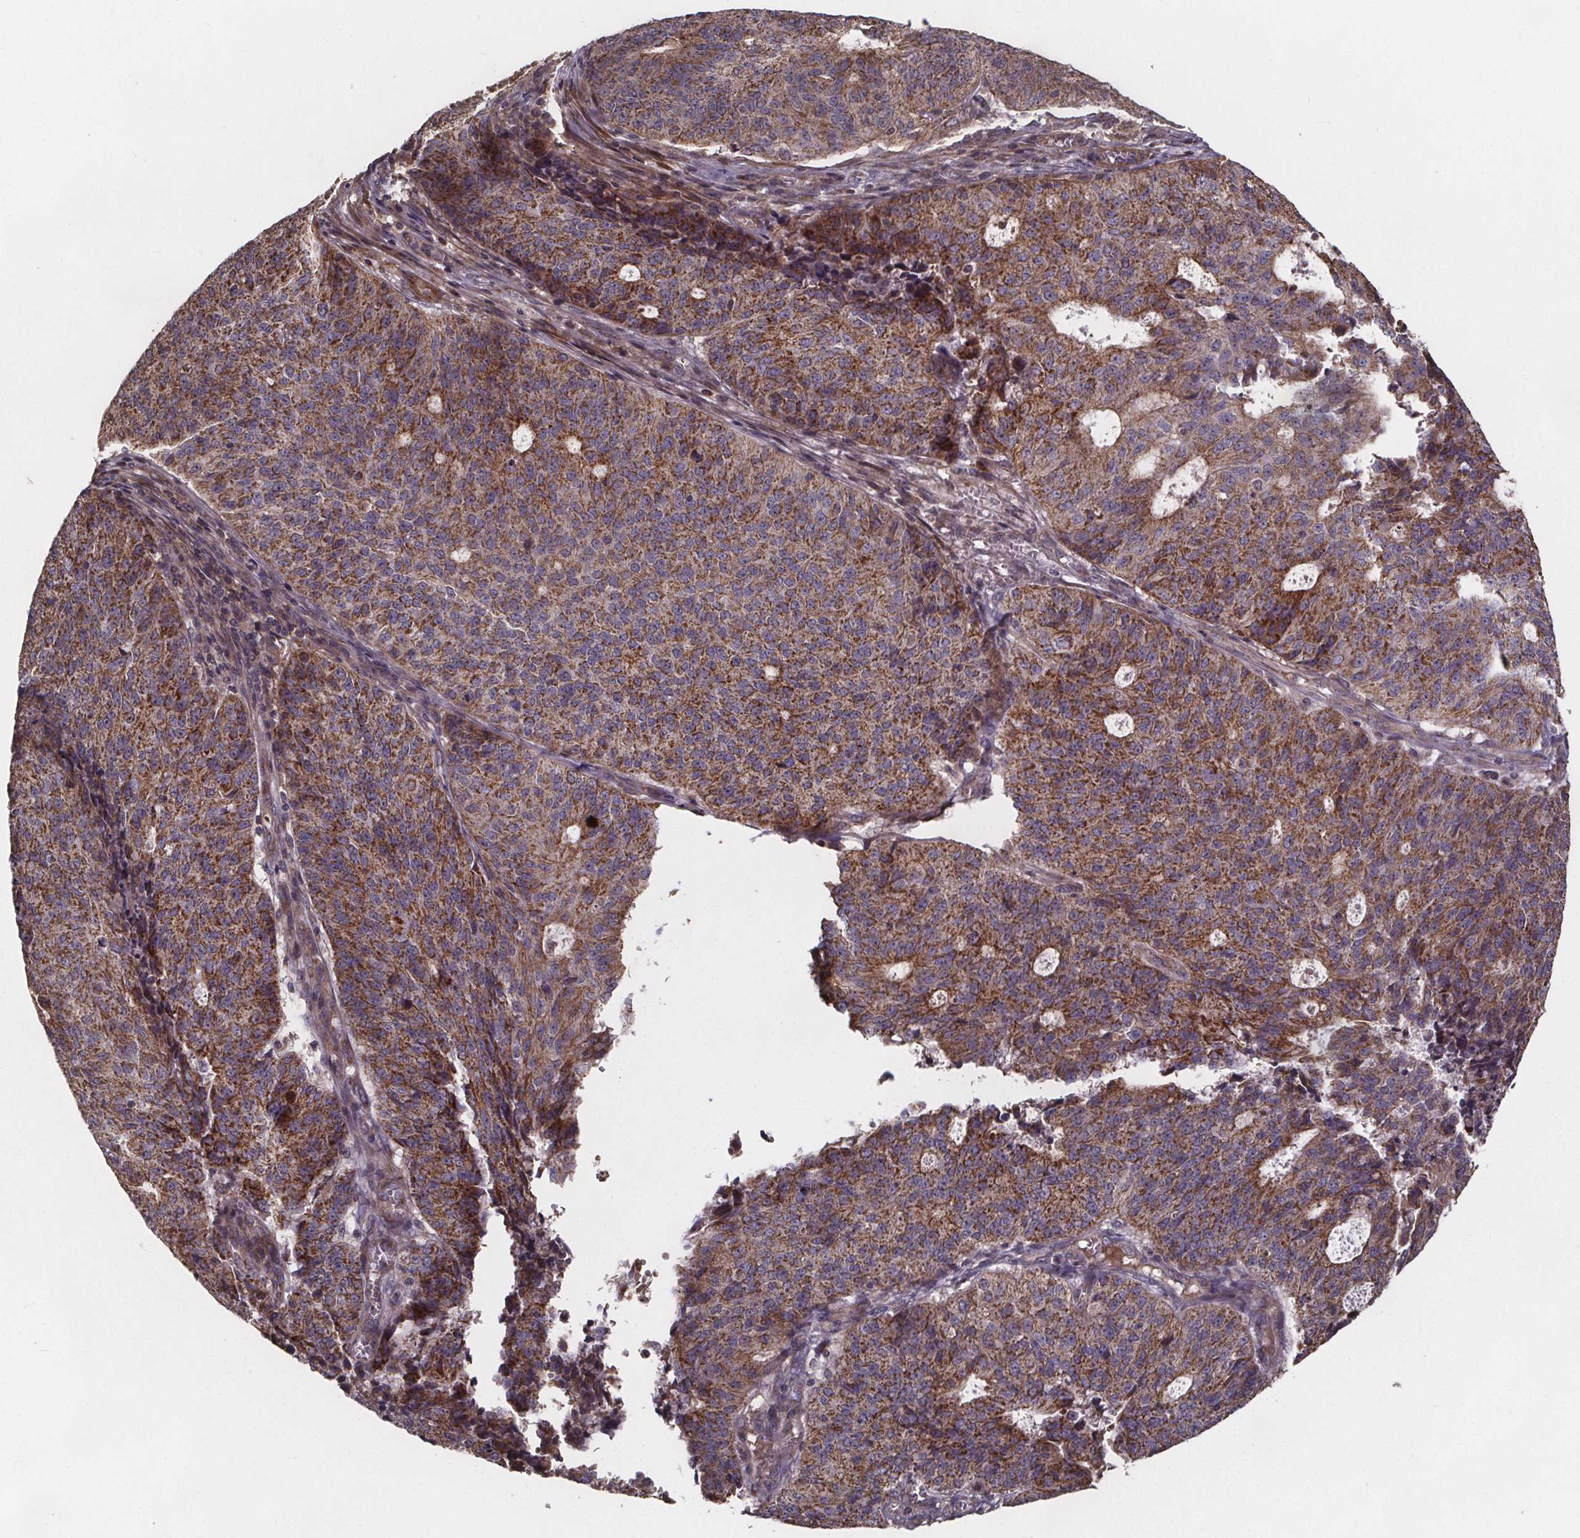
{"staining": {"intensity": "moderate", "quantity": ">75%", "location": "cytoplasmic/membranous"}, "tissue": "endometrial cancer", "cell_type": "Tumor cells", "image_type": "cancer", "snomed": [{"axis": "morphology", "description": "Adenocarcinoma, NOS"}, {"axis": "topography", "description": "Endometrium"}], "caption": "Tumor cells show medium levels of moderate cytoplasmic/membranous staining in approximately >75% of cells in endometrial adenocarcinoma.", "gene": "YME1L1", "patient": {"sex": "female", "age": 82}}